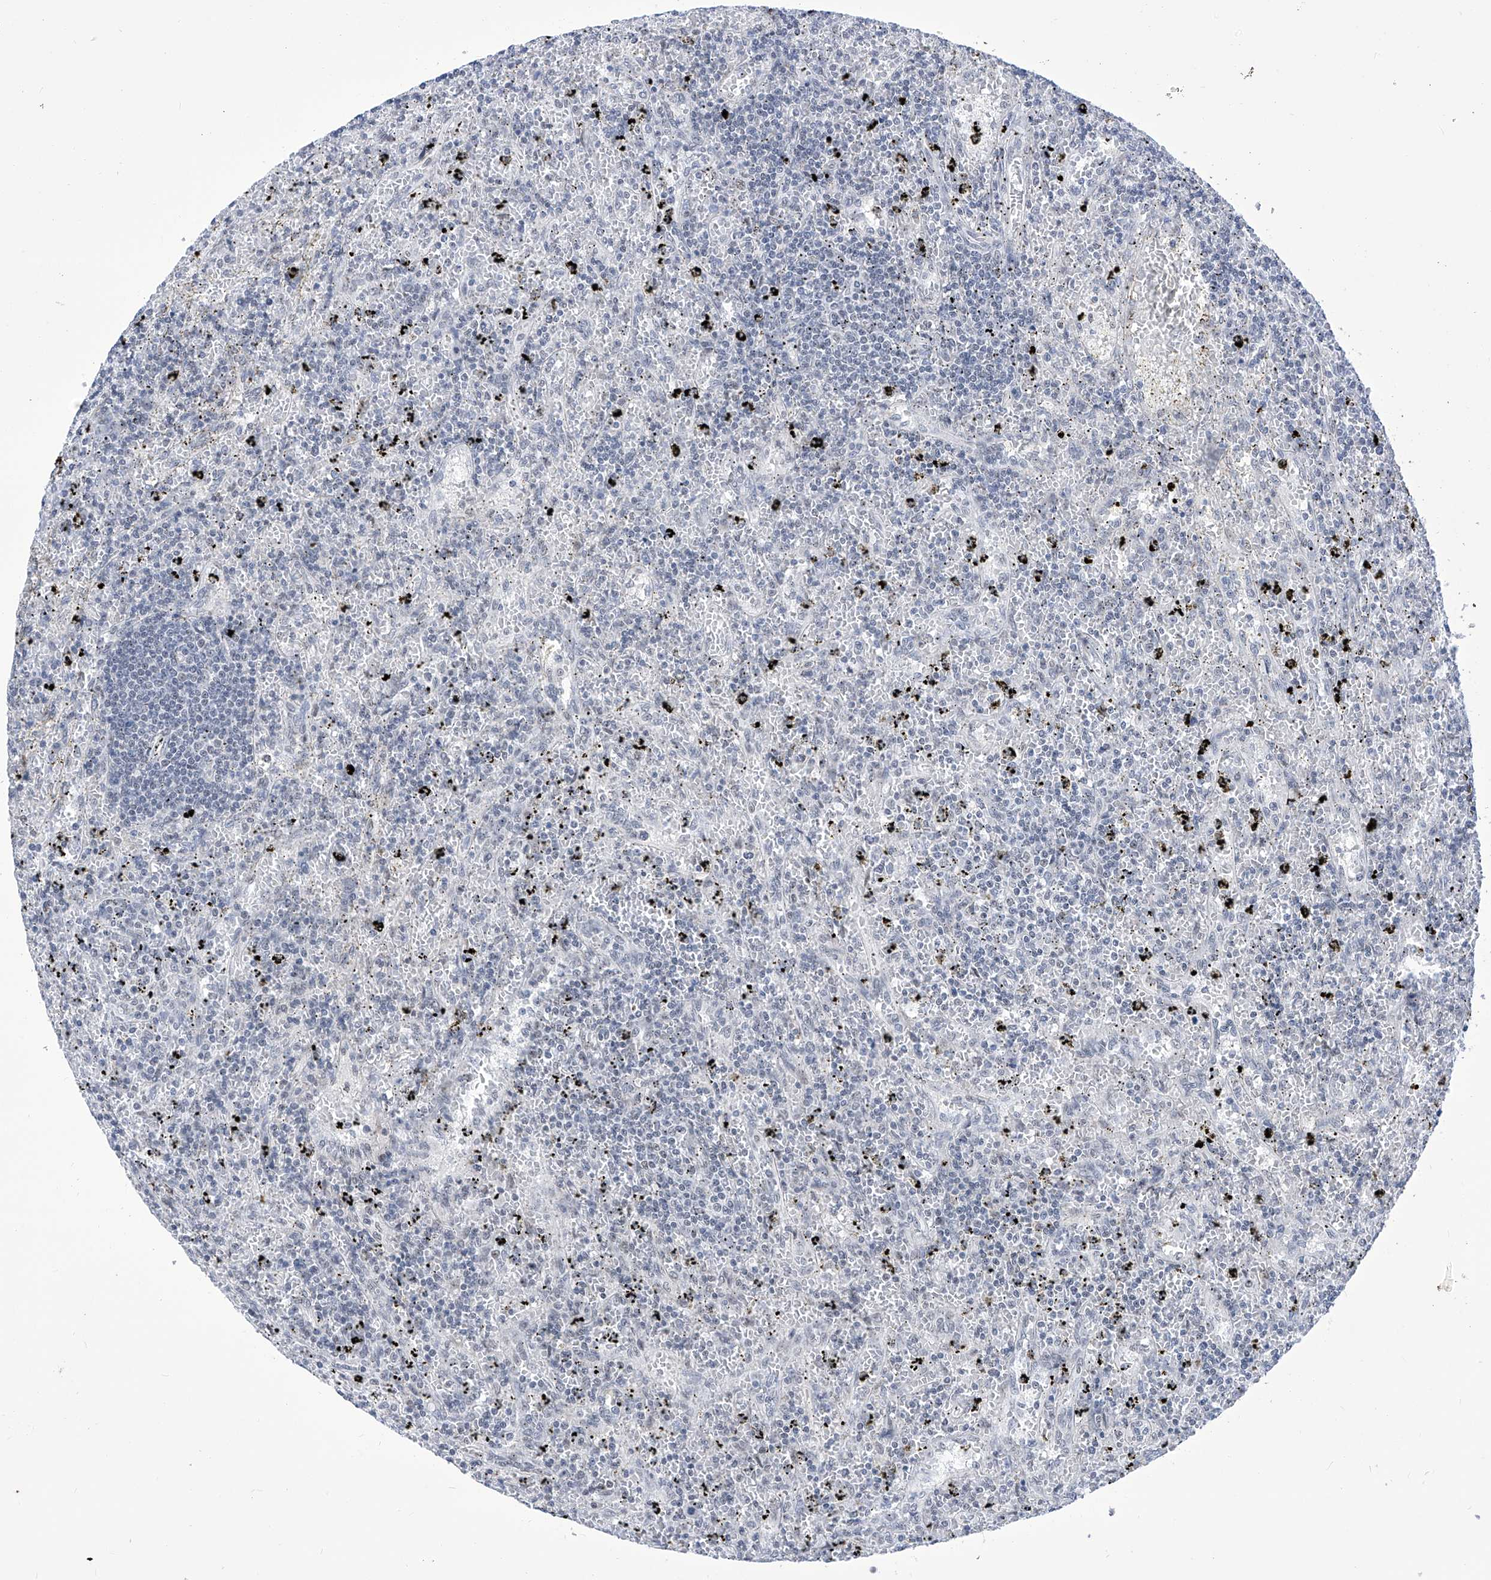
{"staining": {"intensity": "negative", "quantity": "none", "location": "none"}, "tissue": "lymphoma", "cell_type": "Tumor cells", "image_type": "cancer", "snomed": [{"axis": "morphology", "description": "Malignant lymphoma, non-Hodgkin's type, Low grade"}, {"axis": "topography", "description": "Spleen"}], "caption": "Immunohistochemical staining of human low-grade malignant lymphoma, non-Hodgkin's type displays no significant positivity in tumor cells.", "gene": "SART1", "patient": {"sex": "male", "age": 76}}